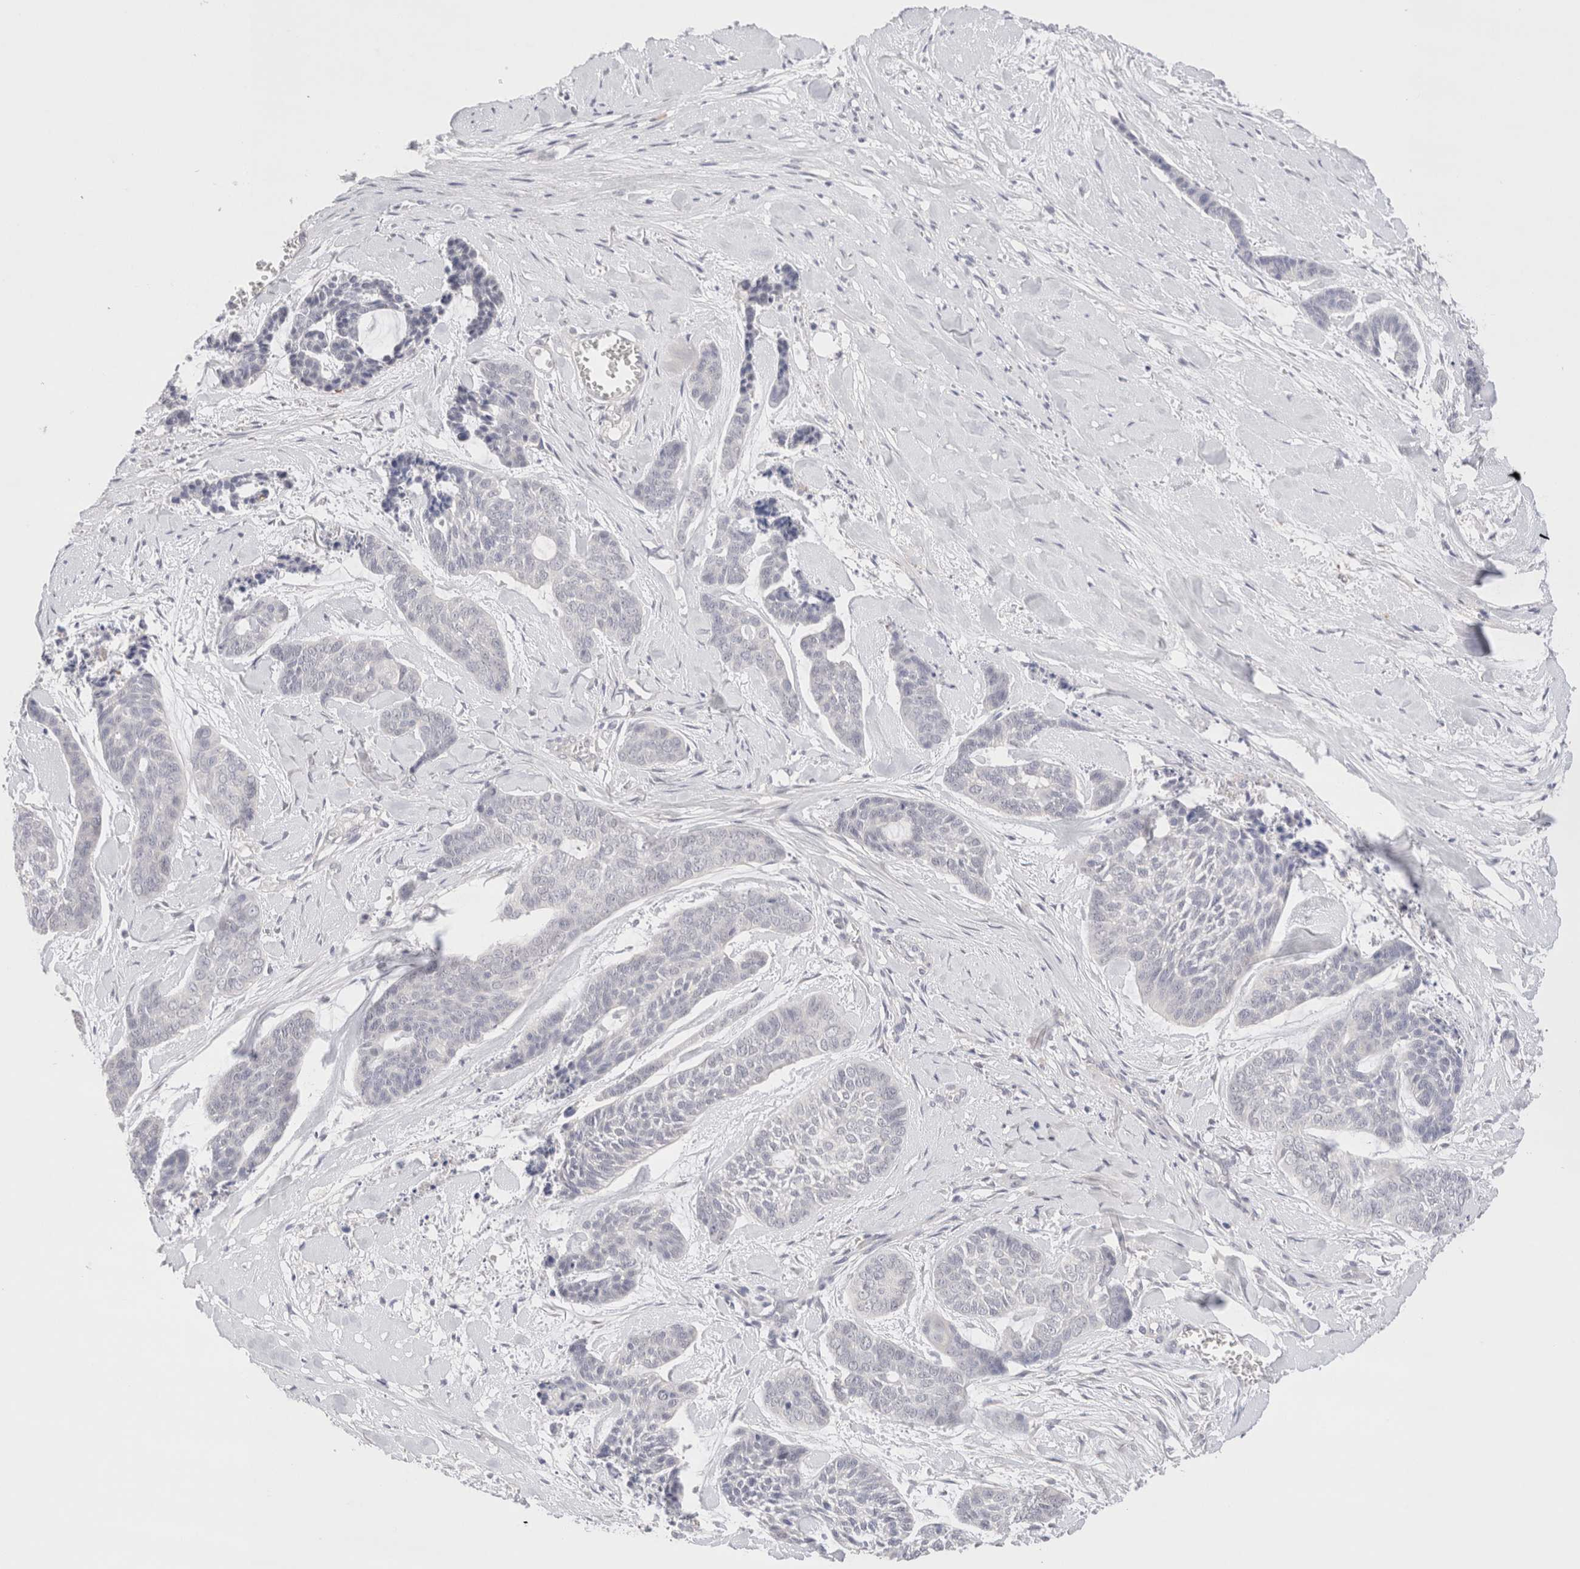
{"staining": {"intensity": "negative", "quantity": "none", "location": "none"}, "tissue": "skin cancer", "cell_type": "Tumor cells", "image_type": "cancer", "snomed": [{"axis": "morphology", "description": "Basal cell carcinoma"}, {"axis": "topography", "description": "Skin"}], "caption": "This is a micrograph of IHC staining of skin basal cell carcinoma, which shows no positivity in tumor cells. (DAB (3,3'-diaminobenzidine) IHC visualized using brightfield microscopy, high magnification).", "gene": "SPATA20", "patient": {"sex": "female", "age": 64}}